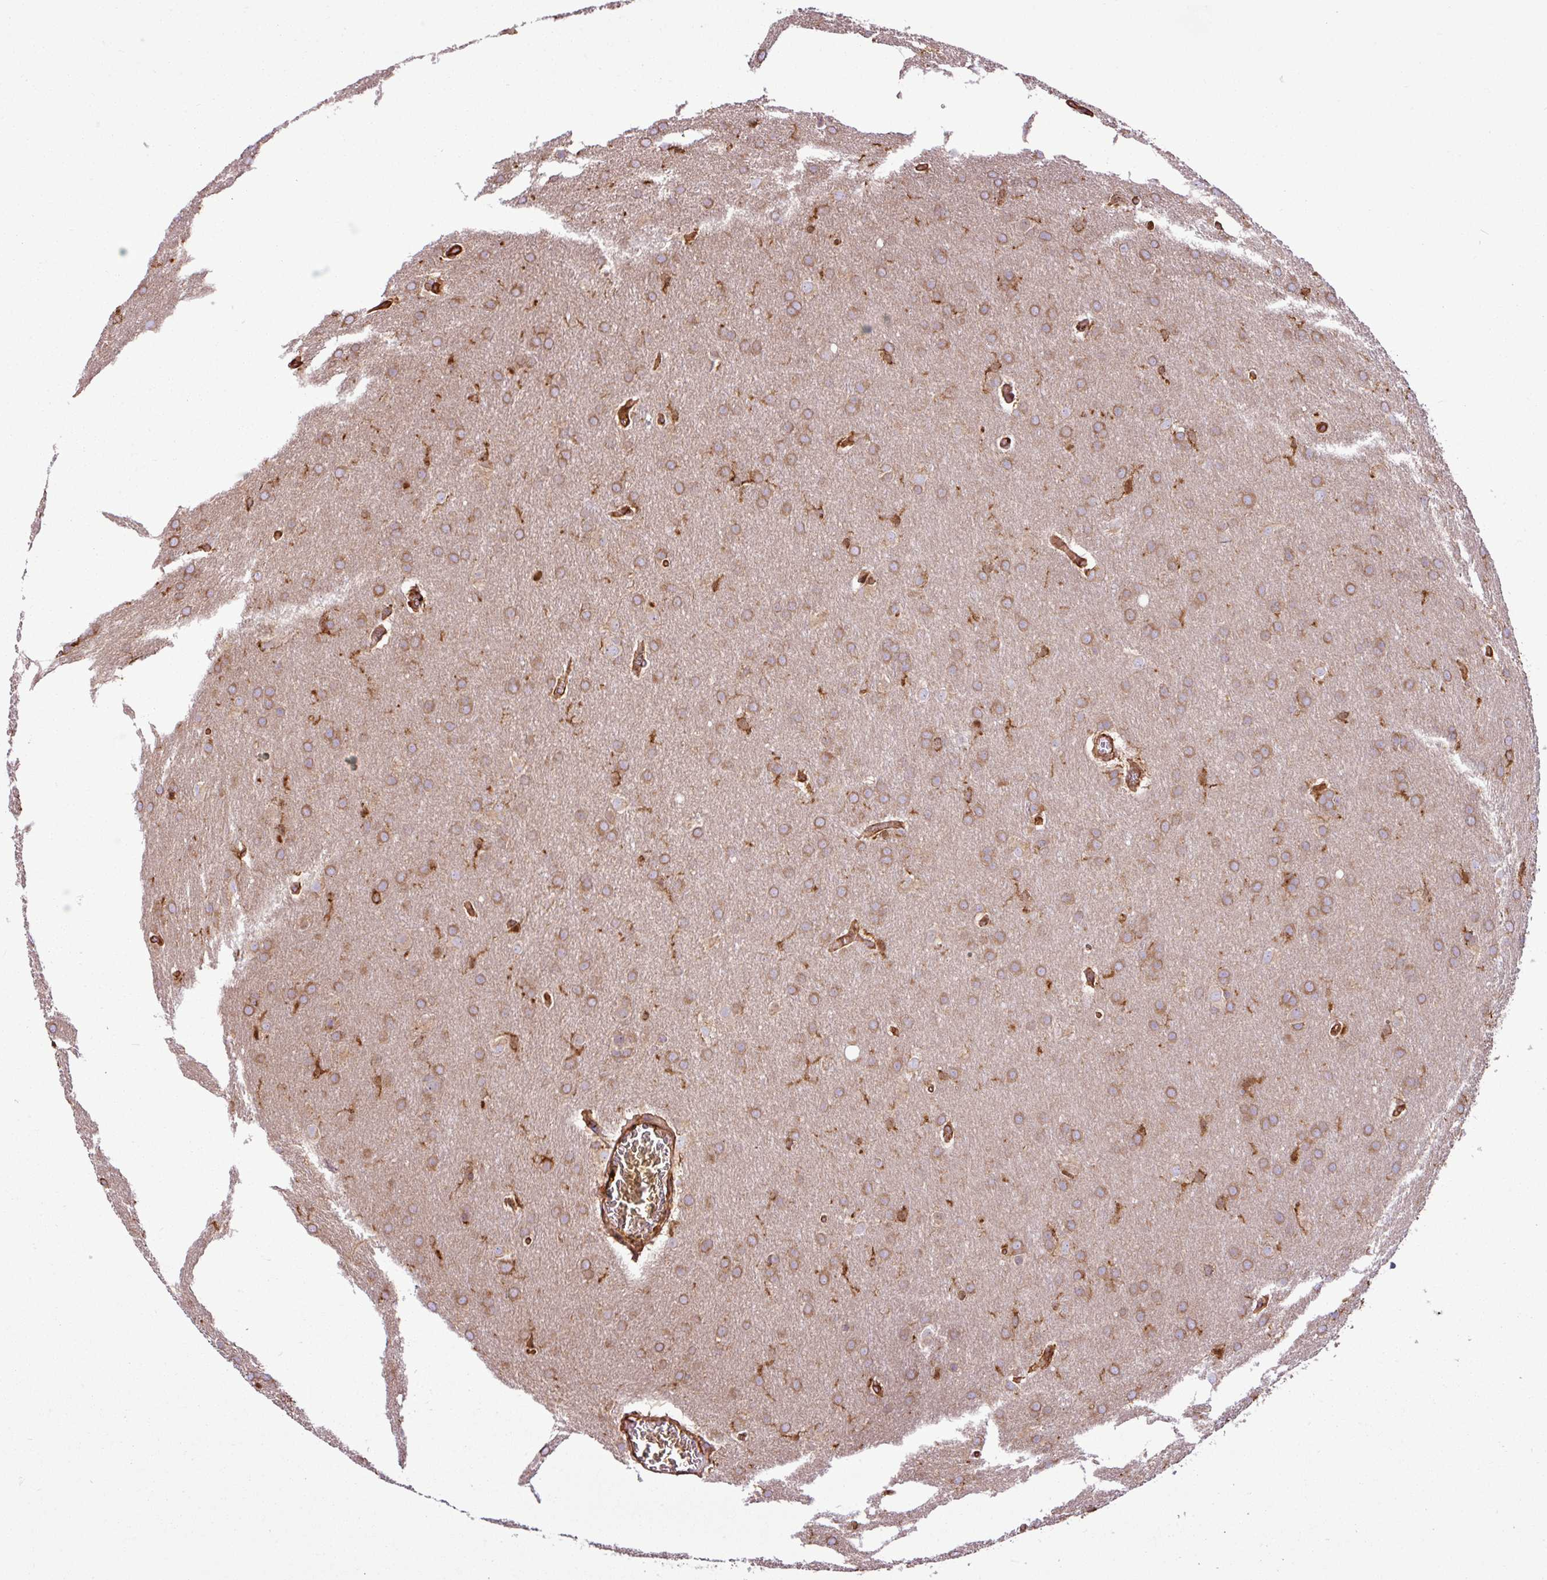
{"staining": {"intensity": "moderate", "quantity": ">75%", "location": "cytoplasmic/membranous"}, "tissue": "glioma", "cell_type": "Tumor cells", "image_type": "cancer", "snomed": [{"axis": "morphology", "description": "Glioma, malignant, Low grade"}, {"axis": "topography", "description": "Brain"}], "caption": "Malignant glioma (low-grade) tissue shows moderate cytoplasmic/membranous positivity in approximately >75% of tumor cells, visualized by immunohistochemistry.", "gene": "PACSIN2", "patient": {"sex": "female", "age": 32}}